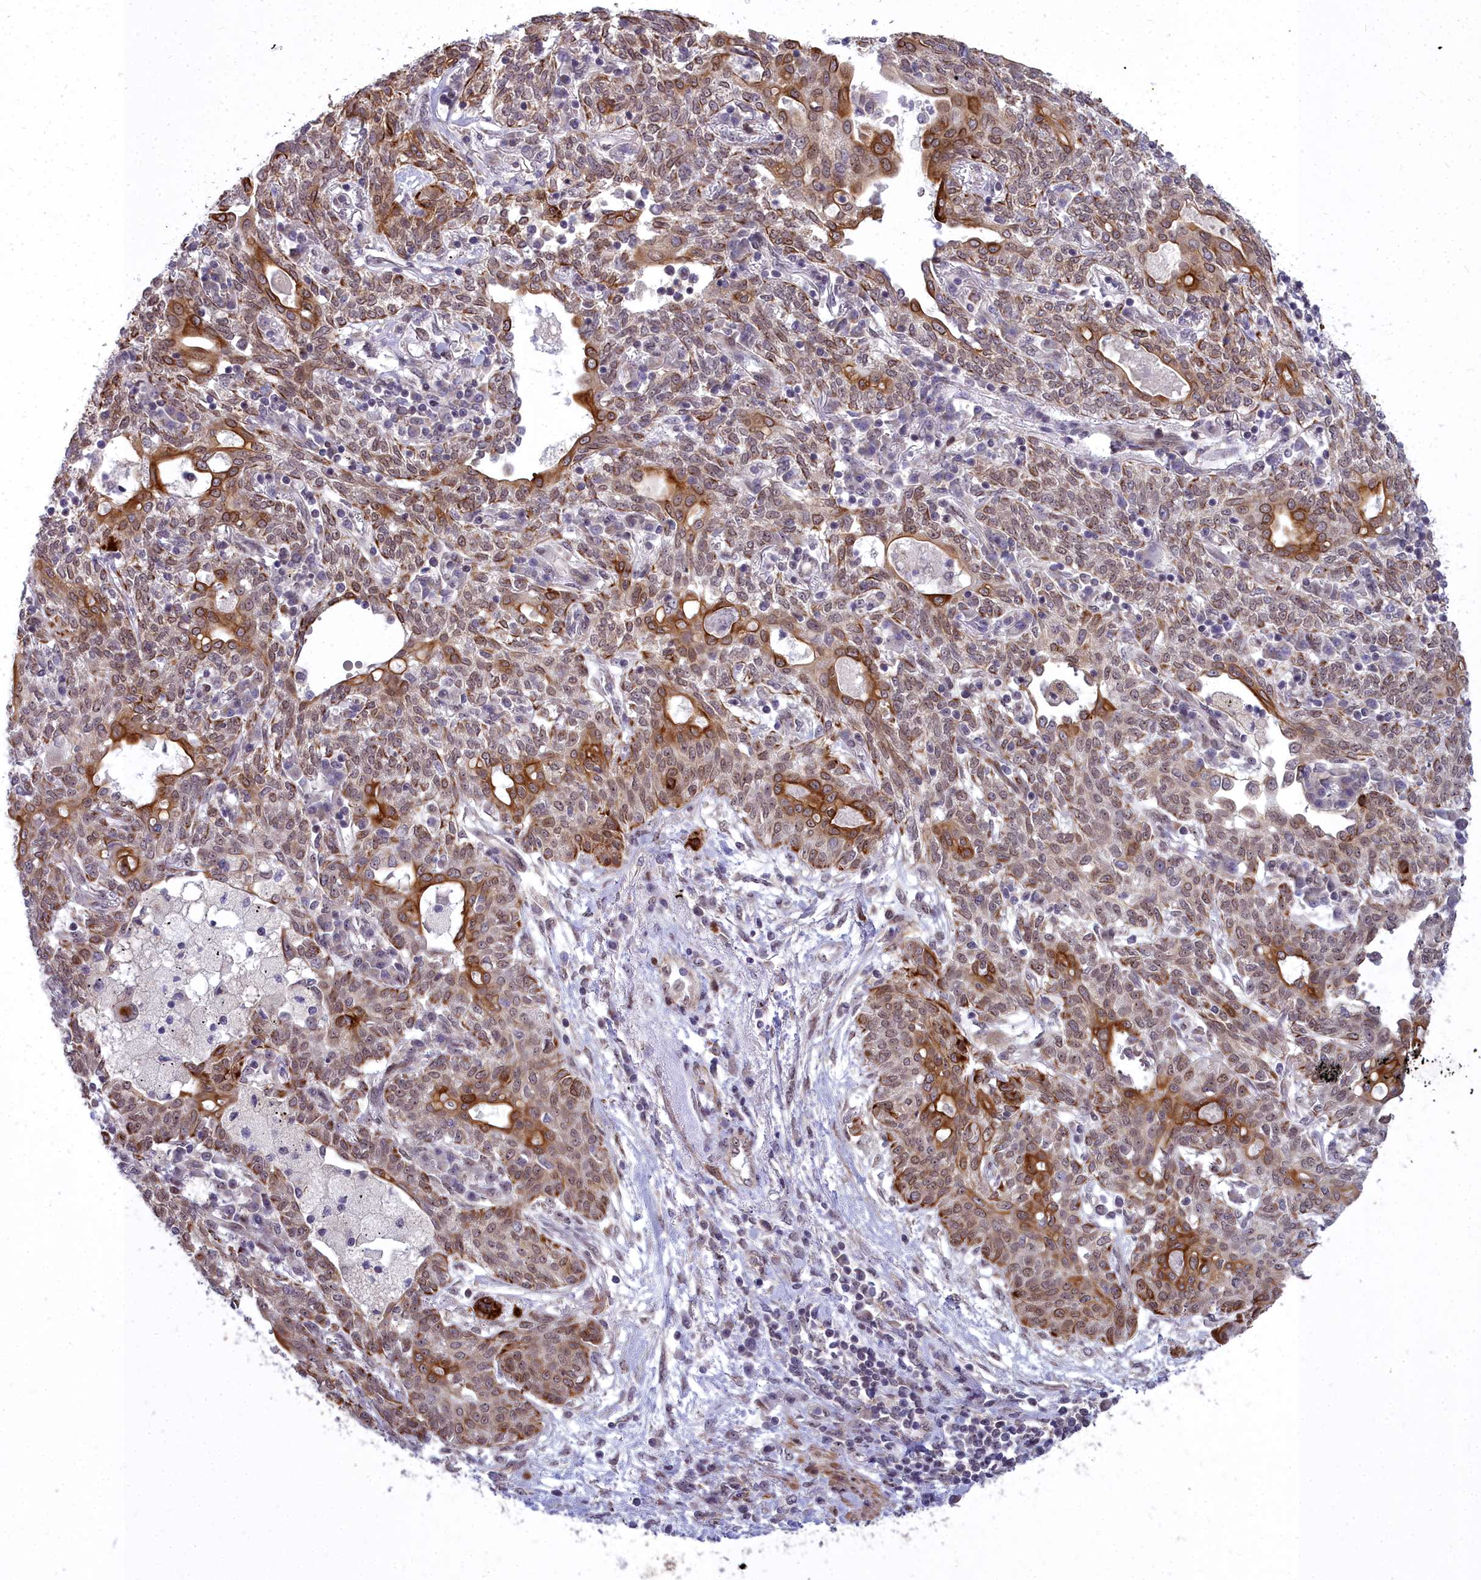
{"staining": {"intensity": "moderate", "quantity": "25%-75%", "location": "cytoplasmic/membranous,nuclear"}, "tissue": "lung cancer", "cell_type": "Tumor cells", "image_type": "cancer", "snomed": [{"axis": "morphology", "description": "Squamous cell carcinoma, NOS"}, {"axis": "topography", "description": "Lung"}], "caption": "Immunohistochemistry (IHC) image of neoplastic tissue: lung cancer (squamous cell carcinoma) stained using IHC reveals medium levels of moderate protein expression localized specifically in the cytoplasmic/membranous and nuclear of tumor cells, appearing as a cytoplasmic/membranous and nuclear brown color.", "gene": "ABCB8", "patient": {"sex": "female", "age": 70}}